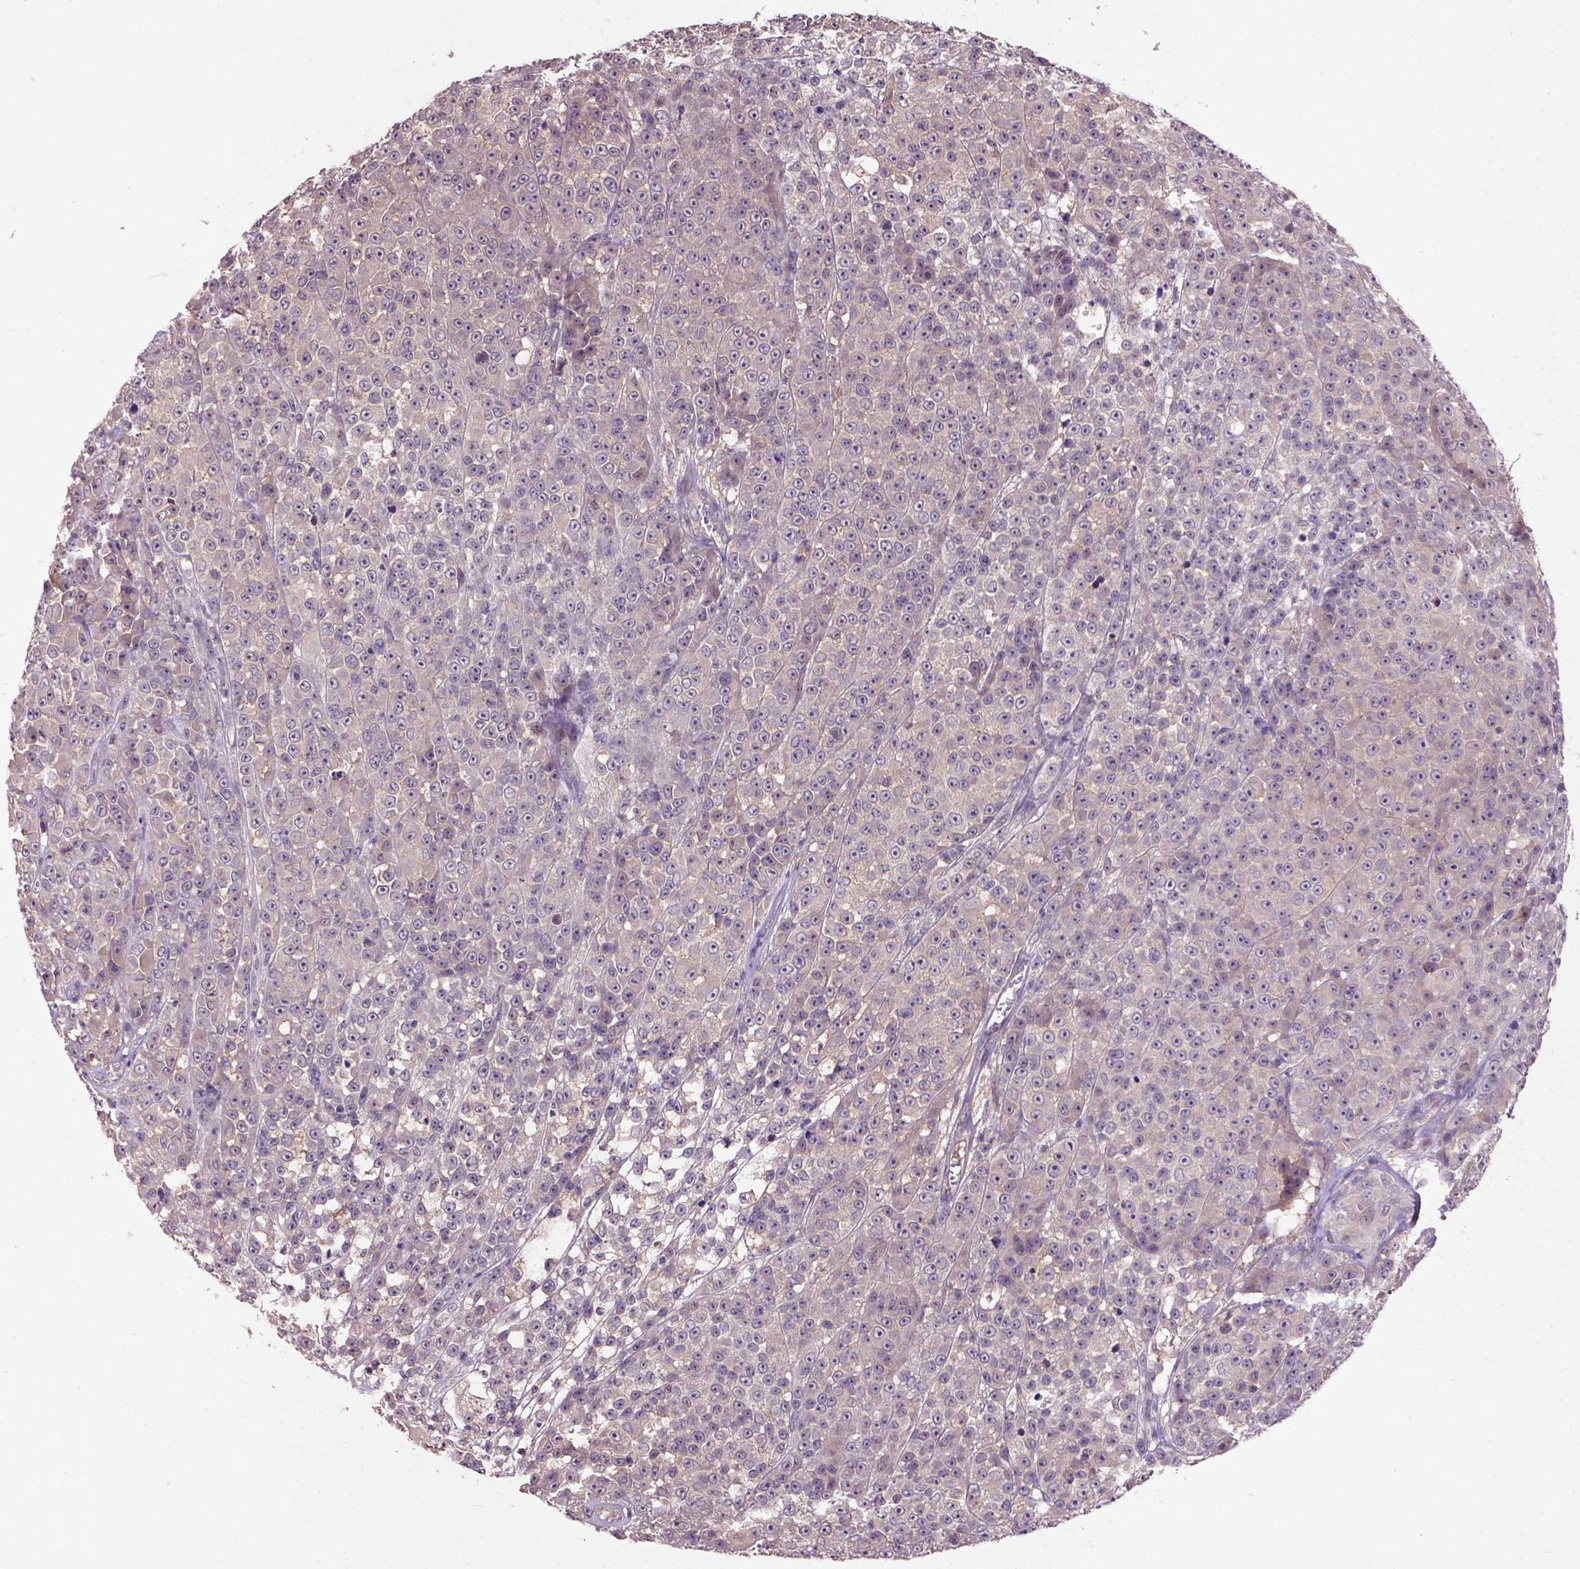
{"staining": {"intensity": "weak", "quantity": "25%-75%", "location": "cytoplasmic/membranous"}, "tissue": "melanoma", "cell_type": "Tumor cells", "image_type": "cancer", "snomed": [{"axis": "morphology", "description": "Malignant melanoma, NOS"}, {"axis": "topography", "description": "Skin"}, {"axis": "topography", "description": "Skin of back"}], "caption": "Protein expression by IHC exhibits weak cytoplasmic/membranous staining in approximately 25%-75% of tumor cells in malignant melanoma.", "gene": "KBTBD8", "patient": {"sex": "male", "age": 91}}